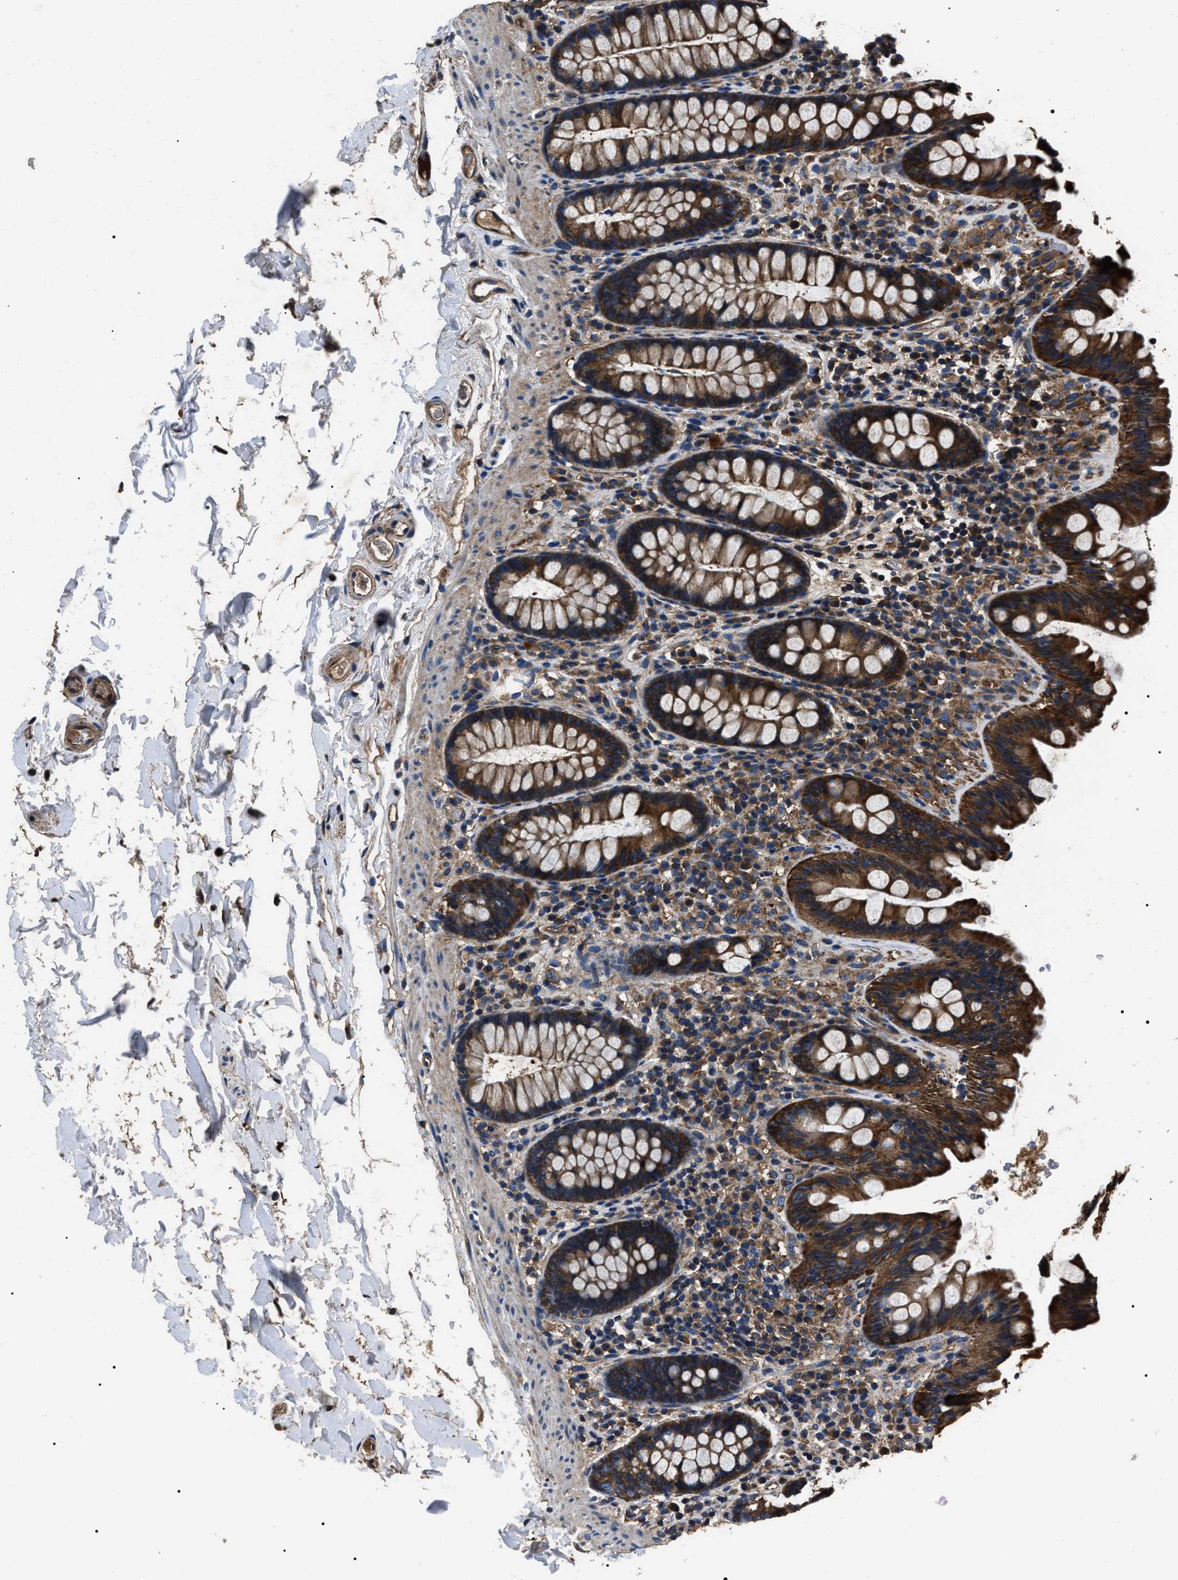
{"staining": {"intensity": "strong", "quantity": ">75%", "location": "cytoplasmic/membranous"}, "tissue": "colon", "cell_type": "Endothelial cells", "image_type": "normal", "snomed": [{"axis": "morphology", "description": "Normal tissue, NOS"}, {"axis": "topography", "description": "Colon"}], "caption": "Immunohistochemistry (IHC) histopathology image of benign colon: human colon stained using immunohistochemistry displays high levels of strong protein expression localized specifically in the cytoplasmic/membranous of endothelial cells, appearing as a cytoplasmic/membranous brown color.", "gene": "HSCB", "patient": {"sex": "female", "age": 80}}